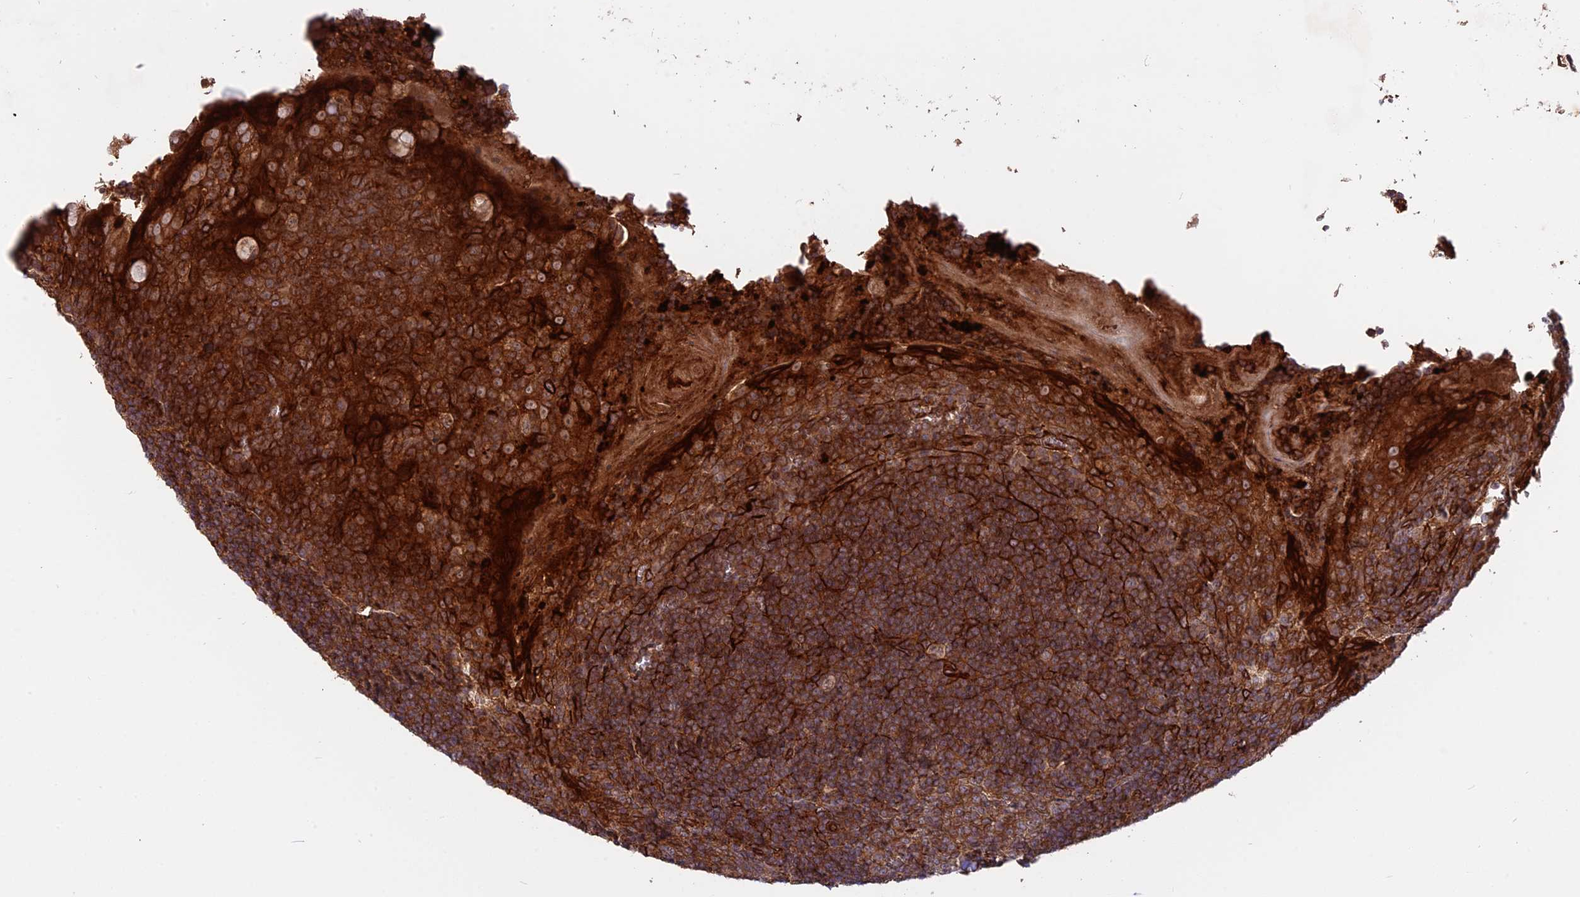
{"staining": {"intensity": "moderate", "quantity": "25%-75%", "location": "cytoplasmic/membranous"}, "tissue": "tonsil", "cell_type": "Germinal center cells", "image_type": "normal", "snomed": [{"axis": "morphology", "description": "Normal tissue, NOS"}, {"axis": "topography", "description": "Tonsil"}], "caption": "Tonsil stained with DAB immunohistochemistry displays medium levels of moderate cytoplasmic/membranous staining in about 25%-75% of germinal center cells. The staining was performed using DAB, with brown indicating positive protein expression. Nuclei are stained blue with hematoxylin.", "gene": "PHLDB3", "patient": {"sex": "male", "age": 27}}